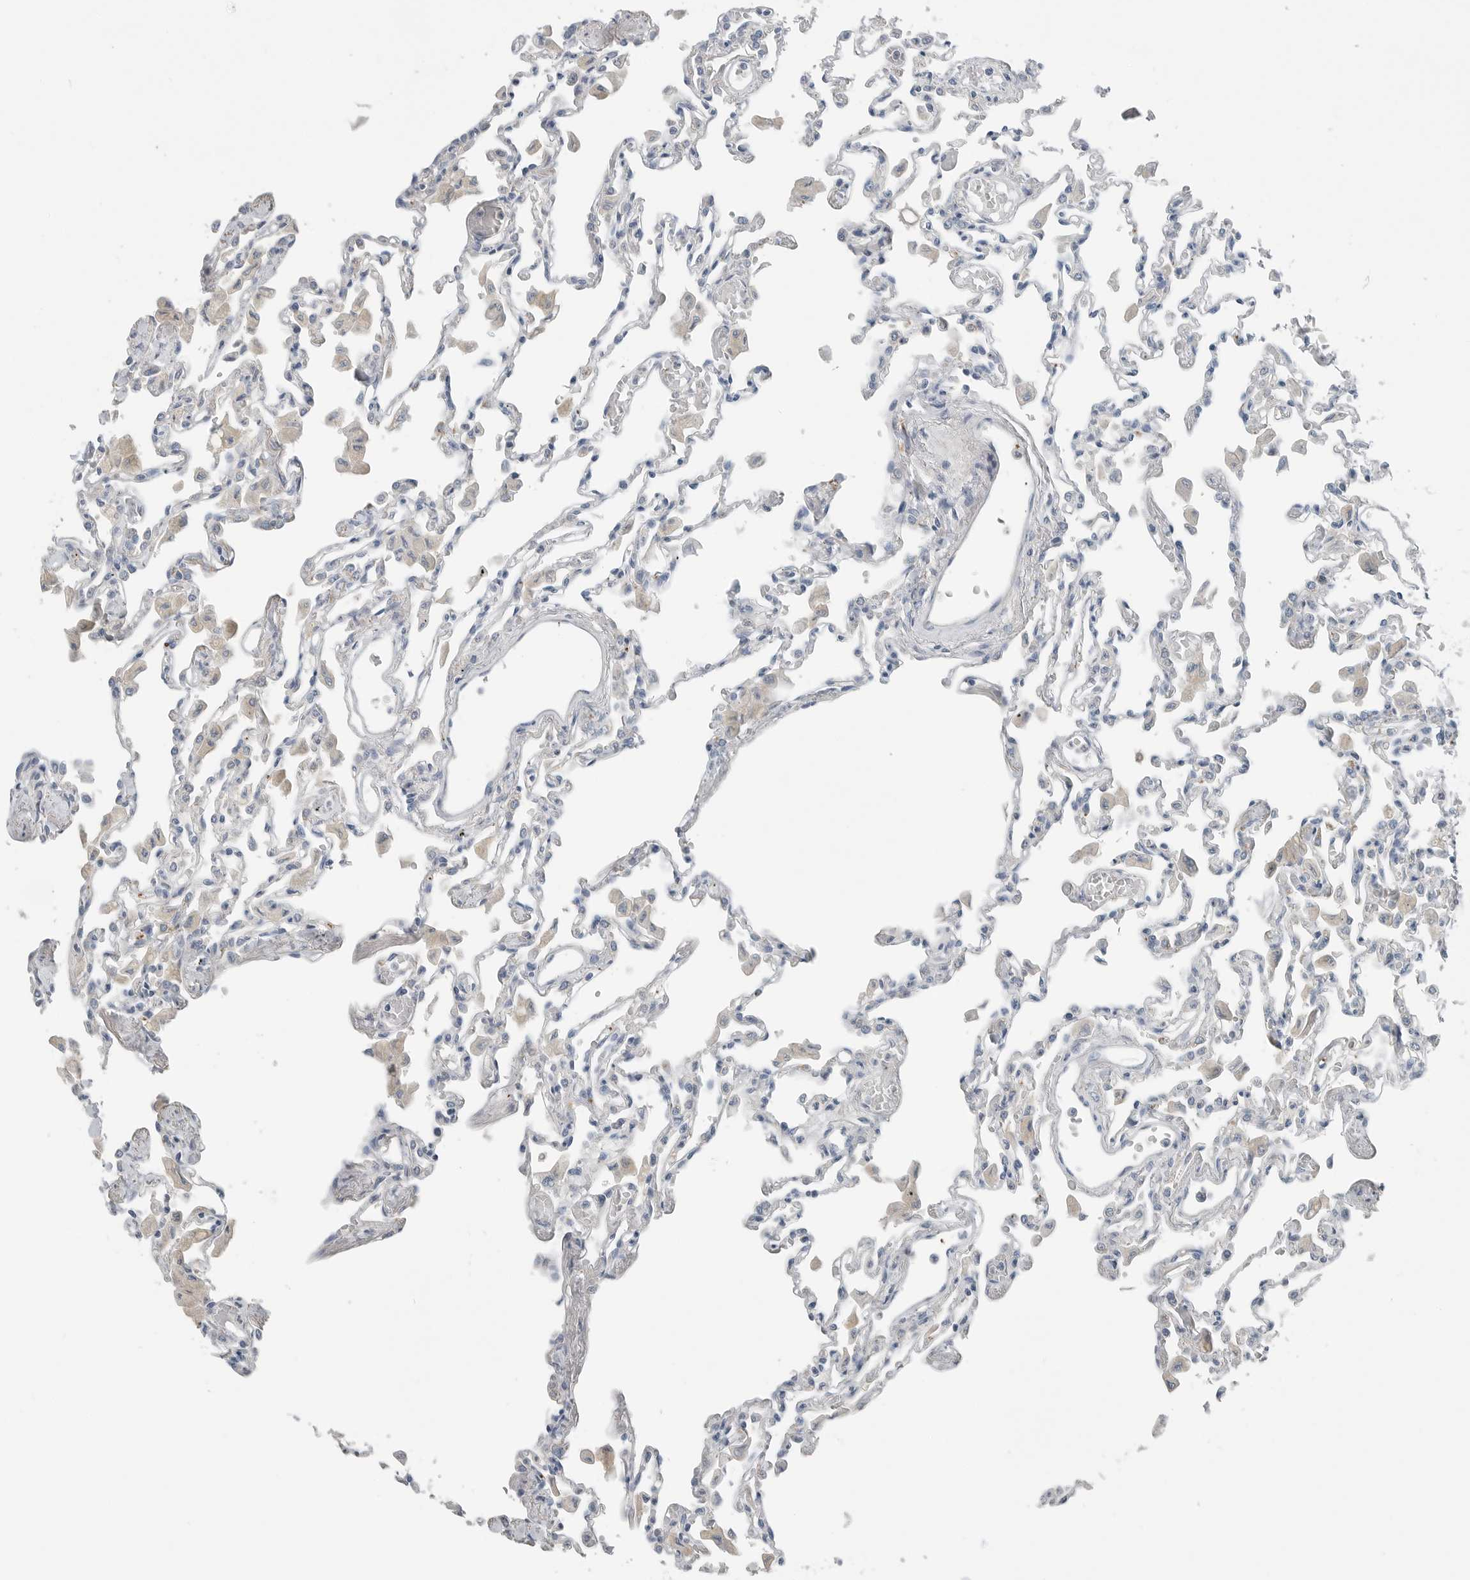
{"staining": {"intensity": "negative", "quantity": "none", "location": "none"}, "tissue": "lung", "cell_type": "Alveolar cells", "image_type": "normal", "snomed": [{"axis": "morphology", "description": "Normal tissue, NOS"}, {"axis": "topography", "description": "Bronchus"}, {"axis": "topography", "description": "Lung"}], "caption": "Immunohistochemistry (IHC) histopathology image of normal human lung stained for a protein (brown), which reveals no positivity in alveolar cells. (DAB immunohistochemistry (IHC) visualized using brightfield microscopy, high magnification).", "gene": "SERPINB7", "patient": {"sex": "female", "age": 49}}